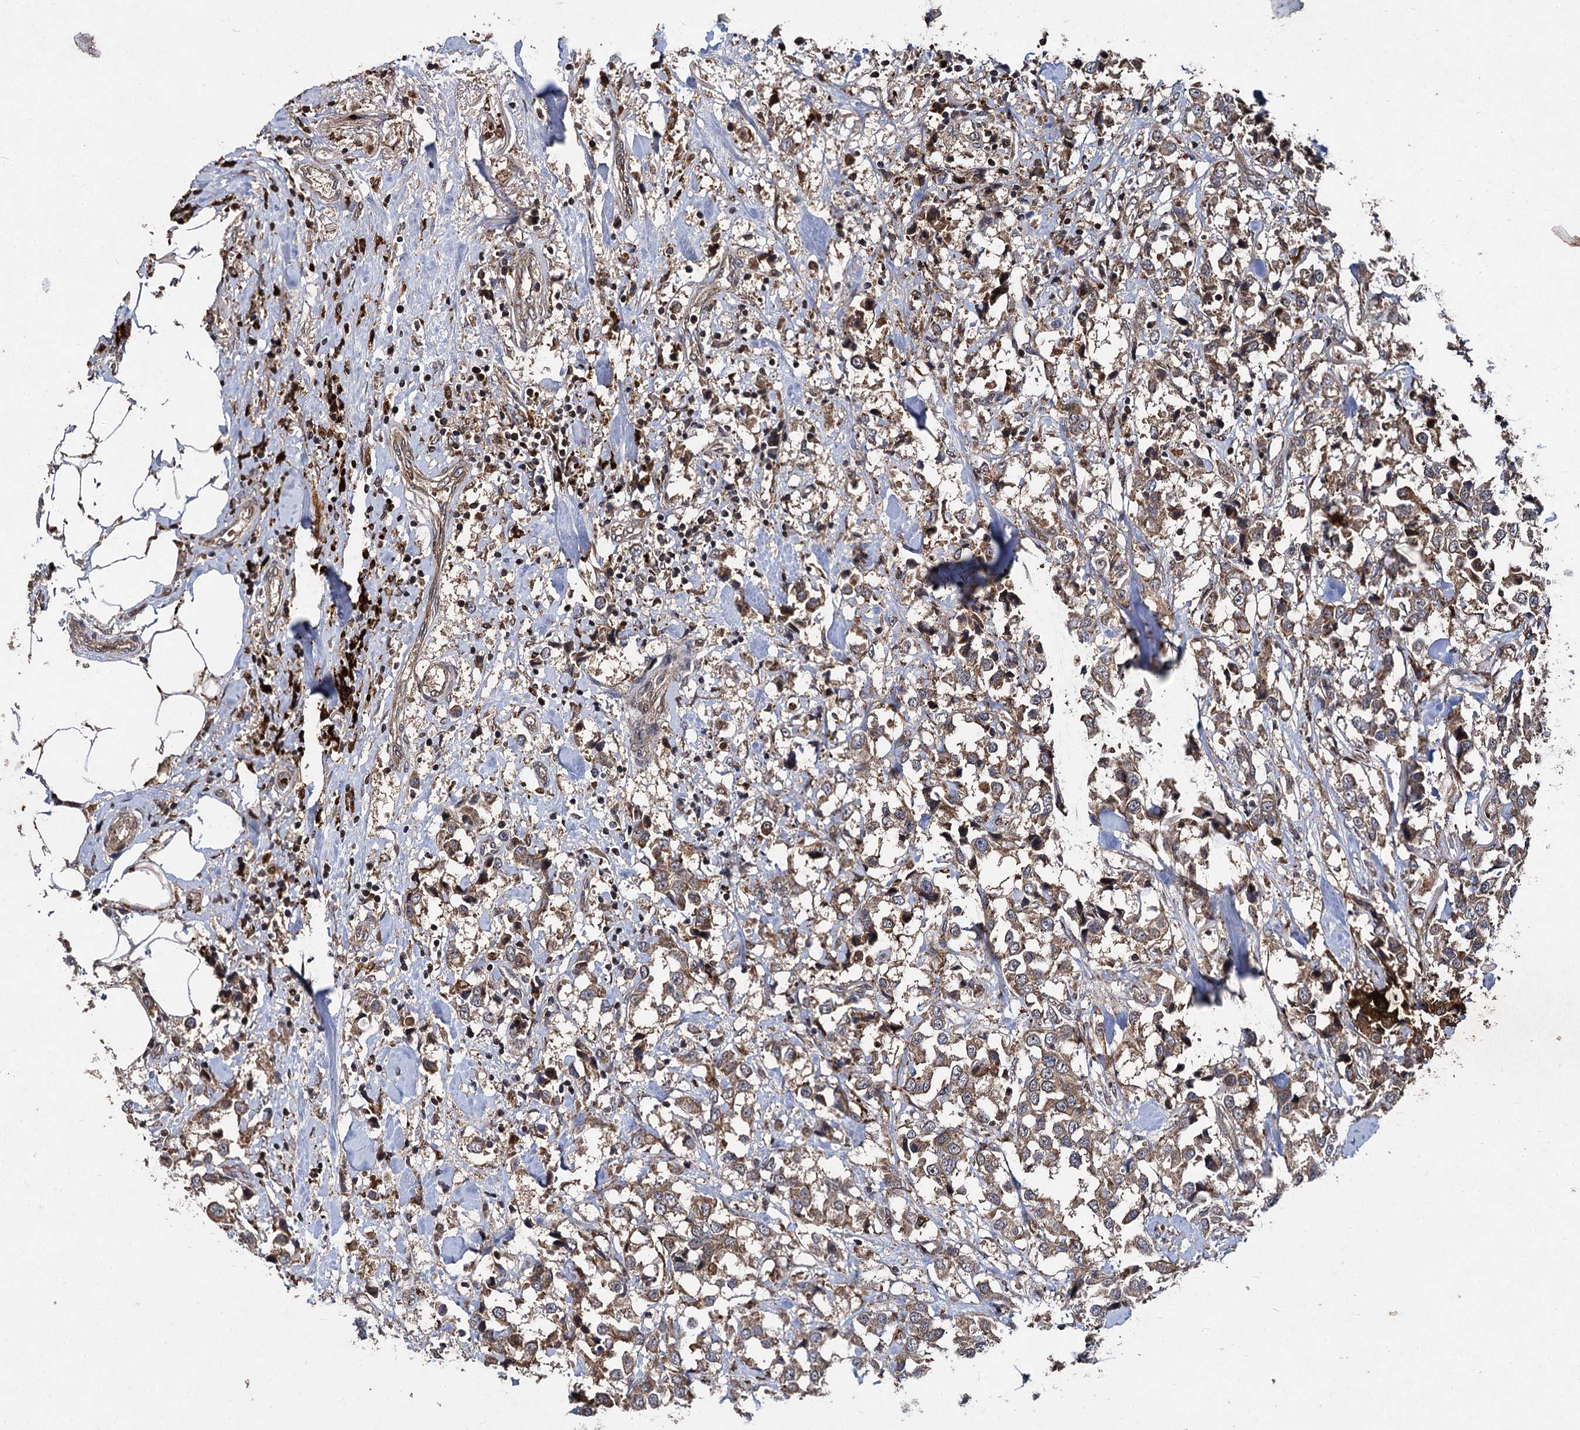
{"staining": {"intensity": "moderate", "quantity": ">75%", "location": "cytoplasmic/membranous"}, "tissue": "breast cancer", "cell_type": "Tumor cells", "image_type": "cancer", "snomed": [{"axis": "morphology", "description": "Duct carcinoma"}, {"axis": "topography", "description": "Breast"}], "caption": "Protein analysis of breast intraductal carcinoma tissue reveals moderate cytoplasmic/membranous positivity in approximately >75% of tumor cells.", "gene": "BCL2L2", "patient": {"sex": "female", "age": 80}}